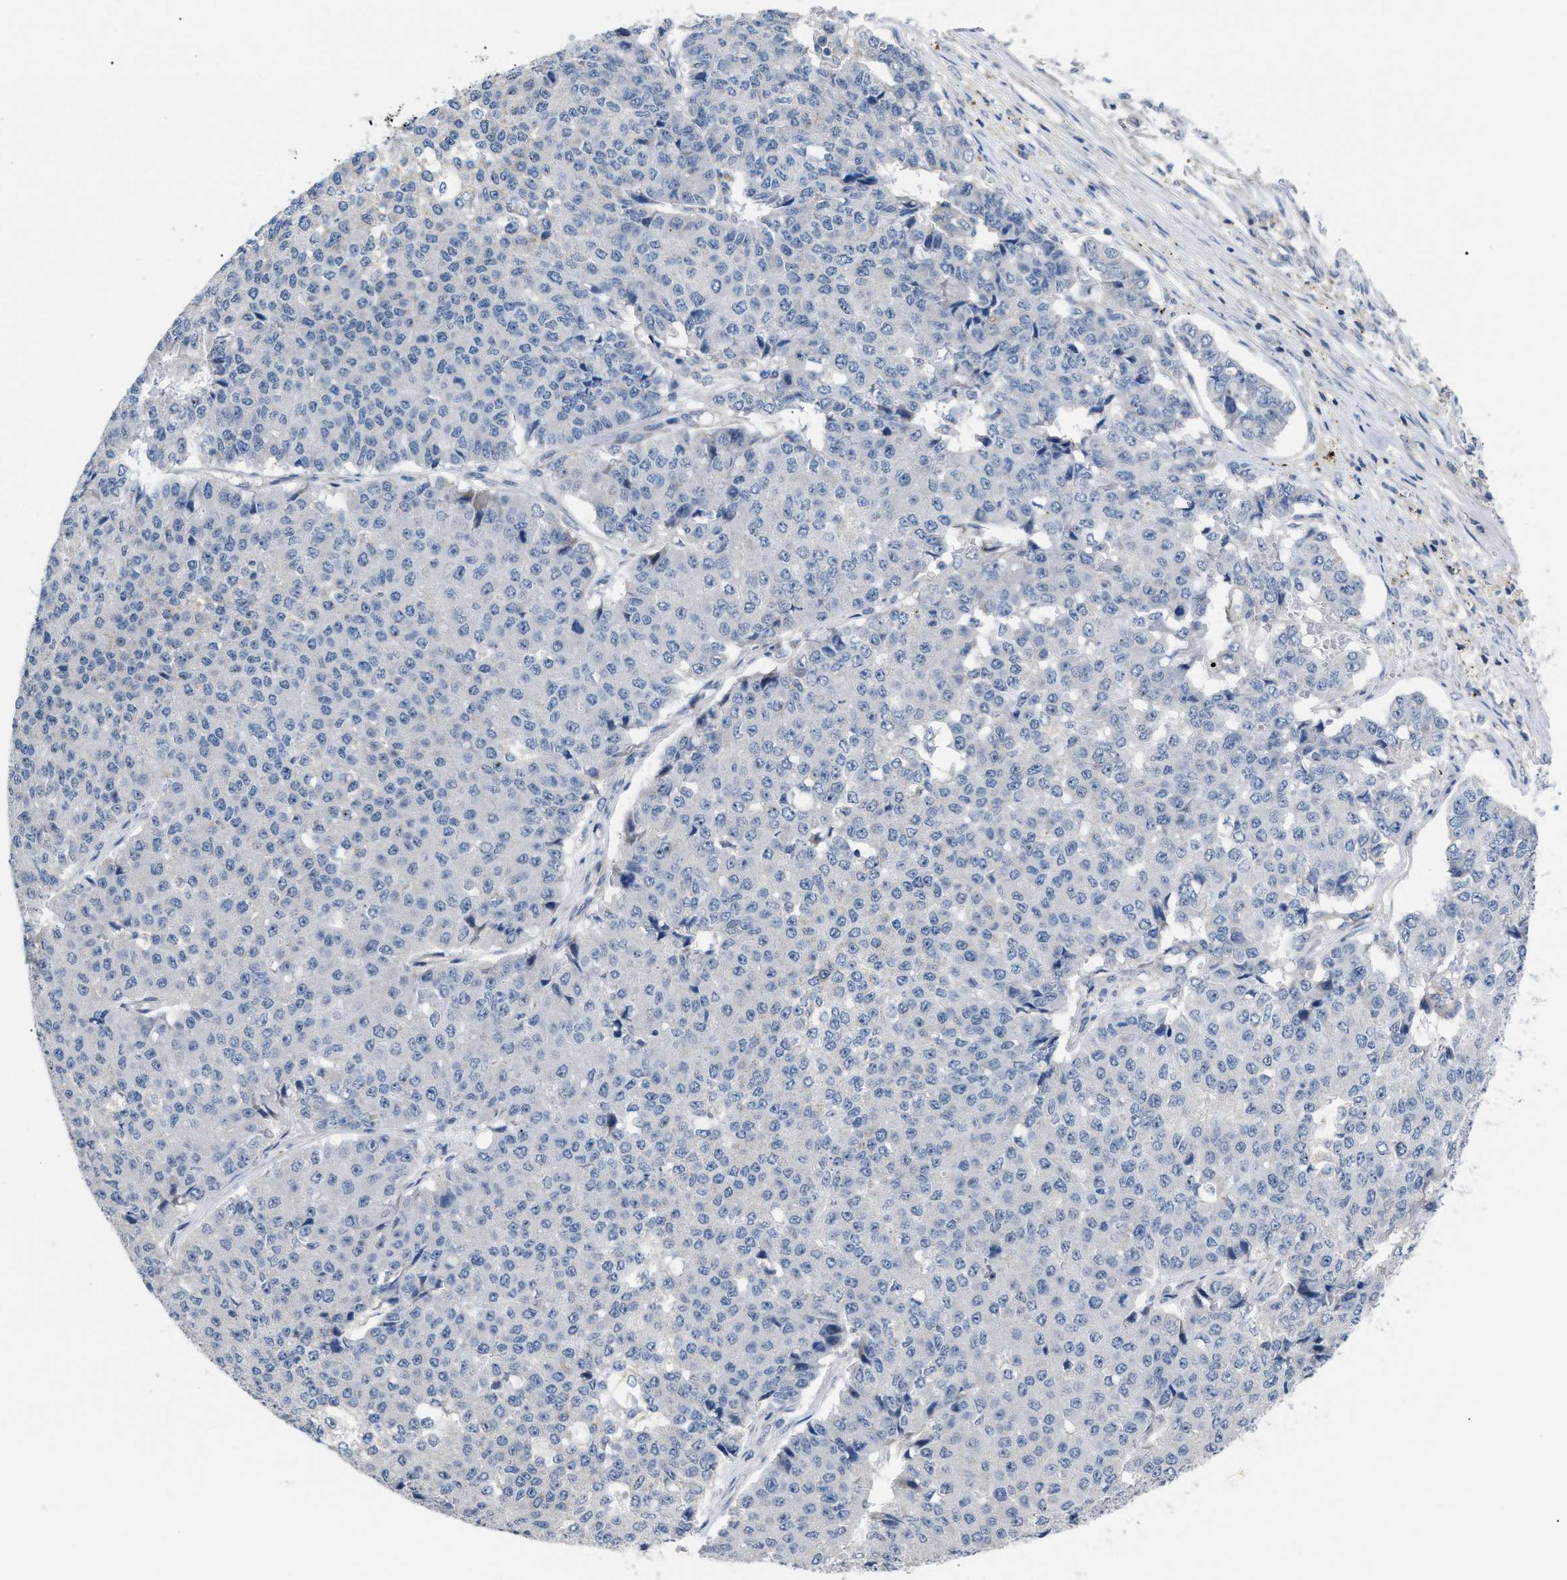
{"staining": {"intensity": "negative", "quantity": "none", "location": "none"}, "tissue": "pancreatic cancer", "cell_type": "Tumor cells", "image_type": "cancer", "snomed": [{"axis": "morphology", "description": "Adenocarcinoma, NOS"}, {"axis": "topography", "description": "Pancreas"}], "caption": "High magnification brightfield microscopy of adenocarcinoma (pancreatic) stained with DAB (brown) and counterstained with hematoxylin (blue): tumor cells show no significant staining. (DAB immunohistochemistry (IHC) visualized using brightfield microscopy, high magnification).", "gene": "DHX58", "patient": {"sex": "male", "age": 50}}